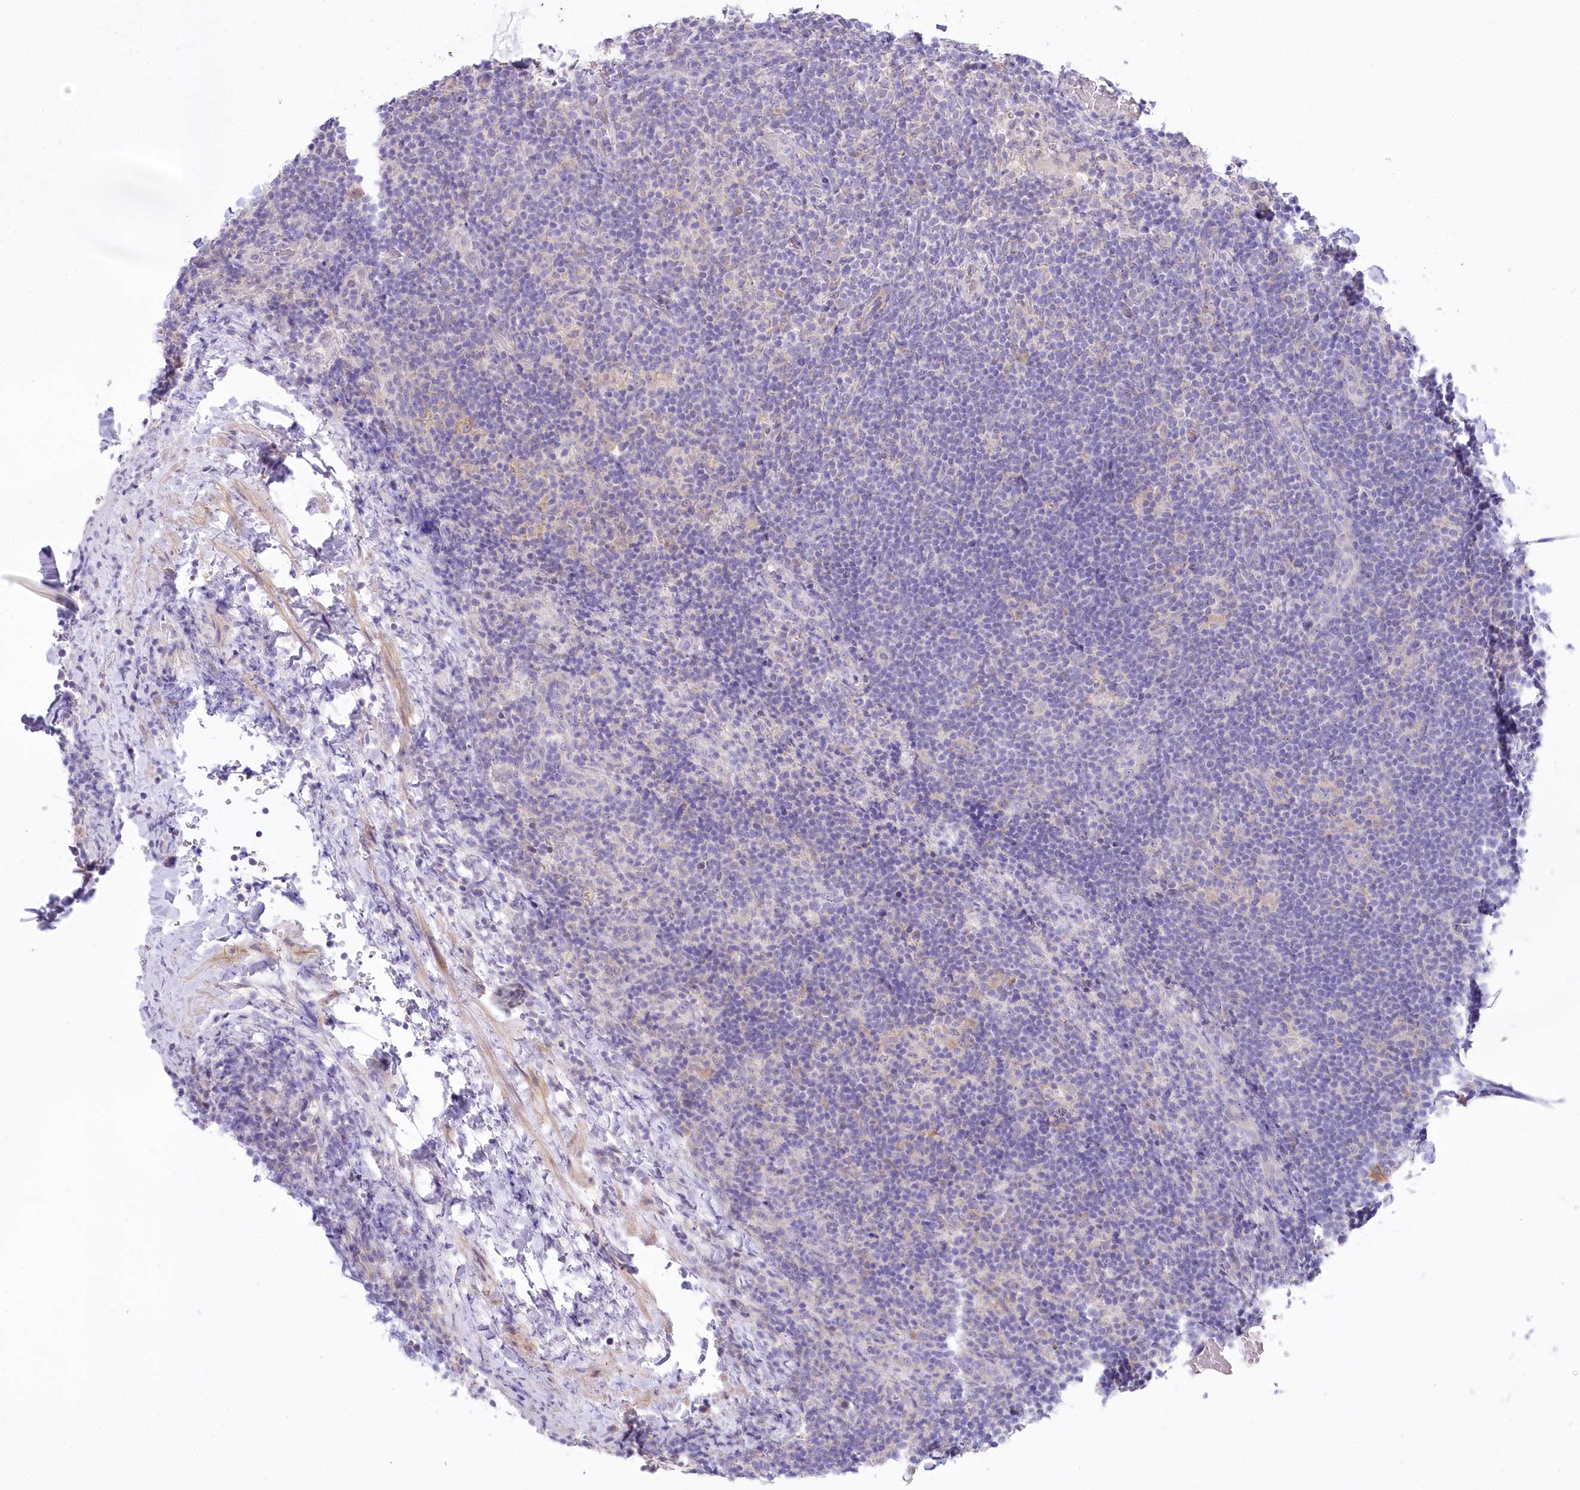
{"staining": {"intensity": "negative", "quantity": "none", "location": "none"}, "tissue": "lymphoma", "cell_type": "Tumor cells", "image_type": "cancer", "snomed": [{"axis": "morphology", "description": "Hodgkin's disease, NOS"}, {"axis": "topography", "description": "Lymph node"}], "caption": "IHC photomicrograph of neoplastic tissue: Hodgkin's disease stained with DAB (3,3'-diaminobenzidine) displays no significant protein expression in tumor cells. (Stains: DAB immunohistochemistry (IHC) with hematoxylin counter stain, Microscopy: brightfield microscopy at high magnification).", "gene": "MYOZ1", "patient": {"sex": "female", "age": 57}}